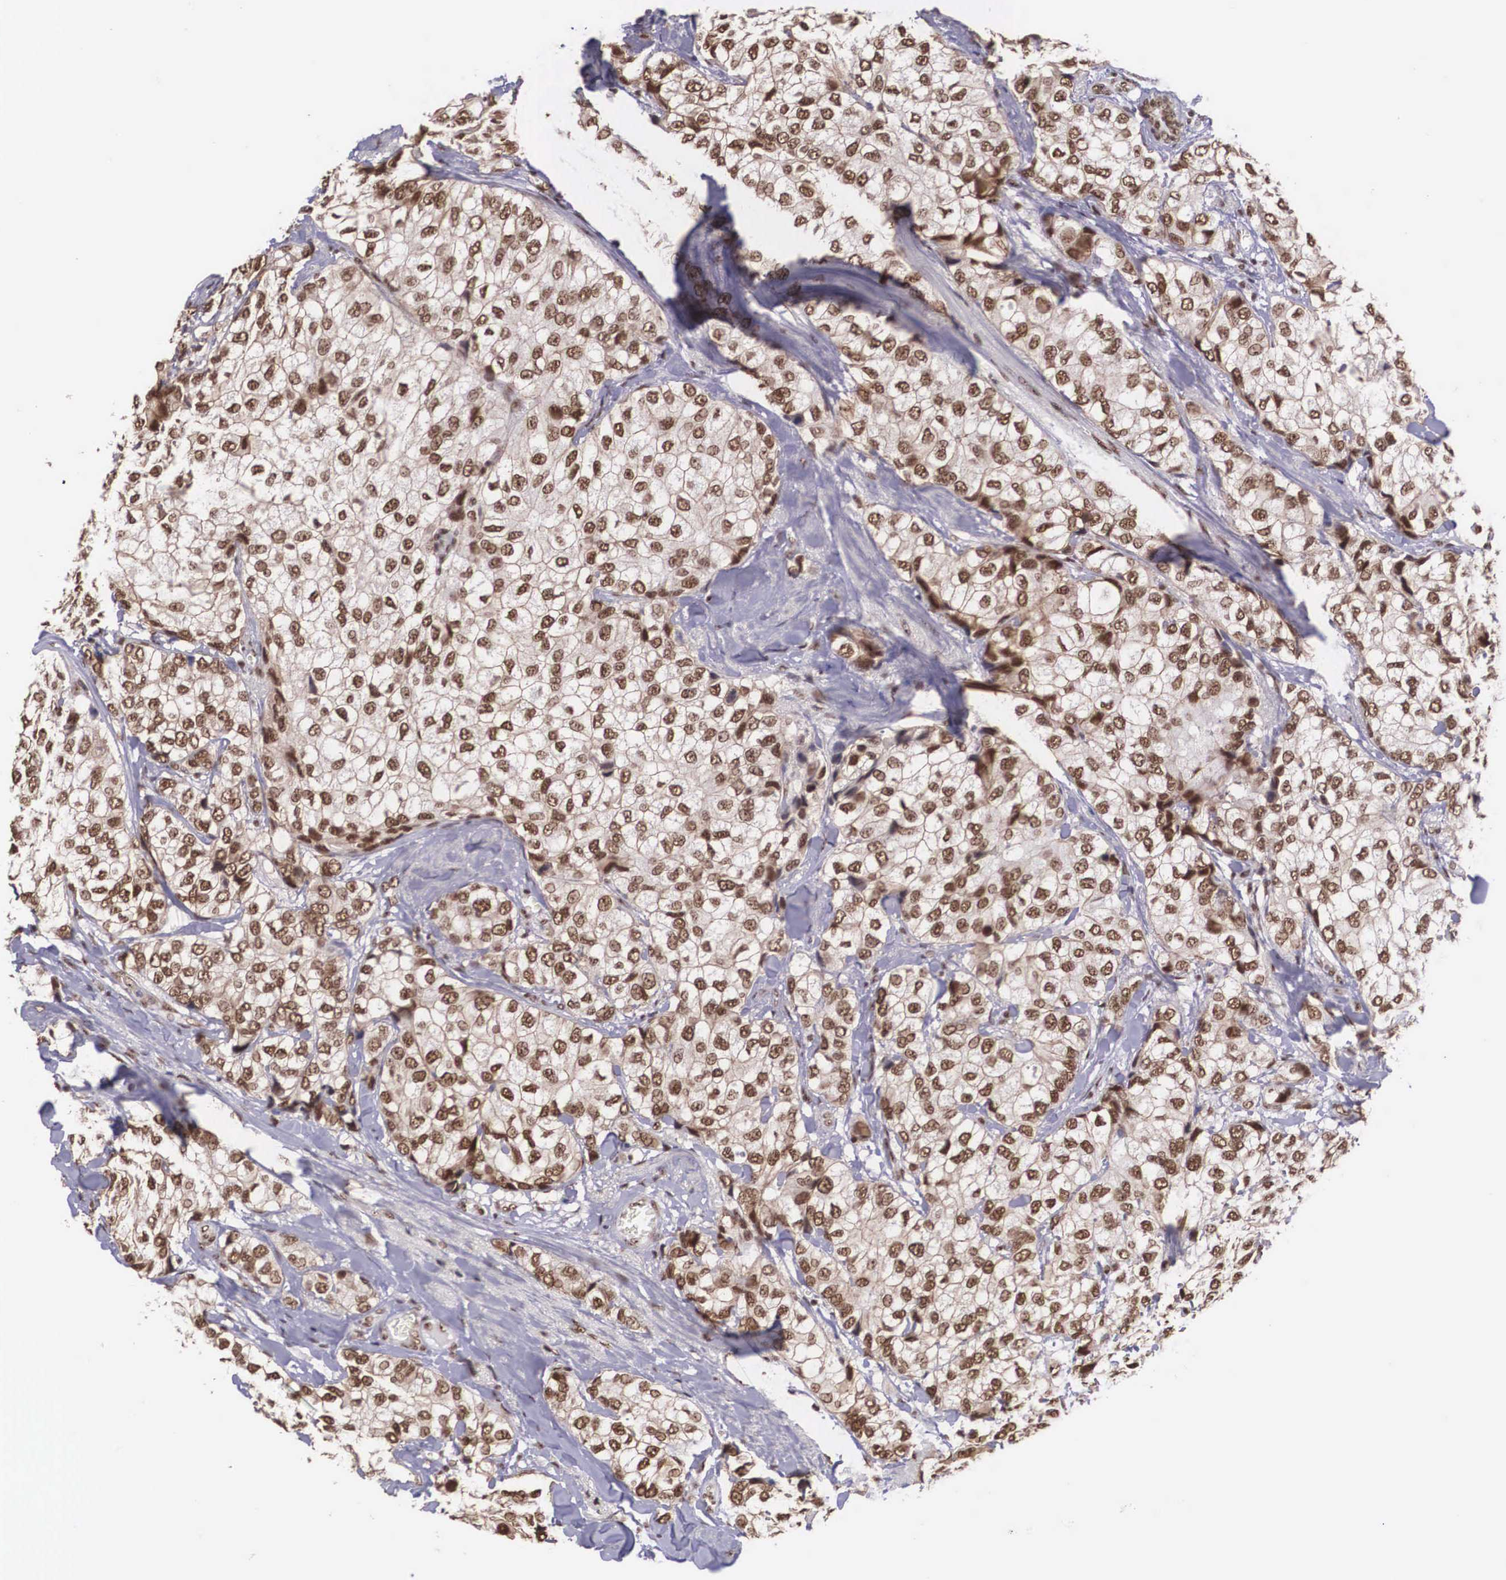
{"staining": {"intensity": "strong", "quantity": ">75%", "location": "nuclear"}, "tissue": "breast cancer", "cell_type": "Tumor cells", "image_type": "cancer", "snomed": [{"axis": "morphology", "description": "Duct carcinoma"}, {"axis": "topography", "description": "Breast"}], "caption": "Immunohistochemistry (IHC) of human breast intraductal carcinoma reveals high levels of strong nuclear staining in about >75% of tumor cells. (Brightfield microscopy of DAB IHC at high magnification).", "gene": "POLR2F", "patient": {"sex": "female", "age": 68}}